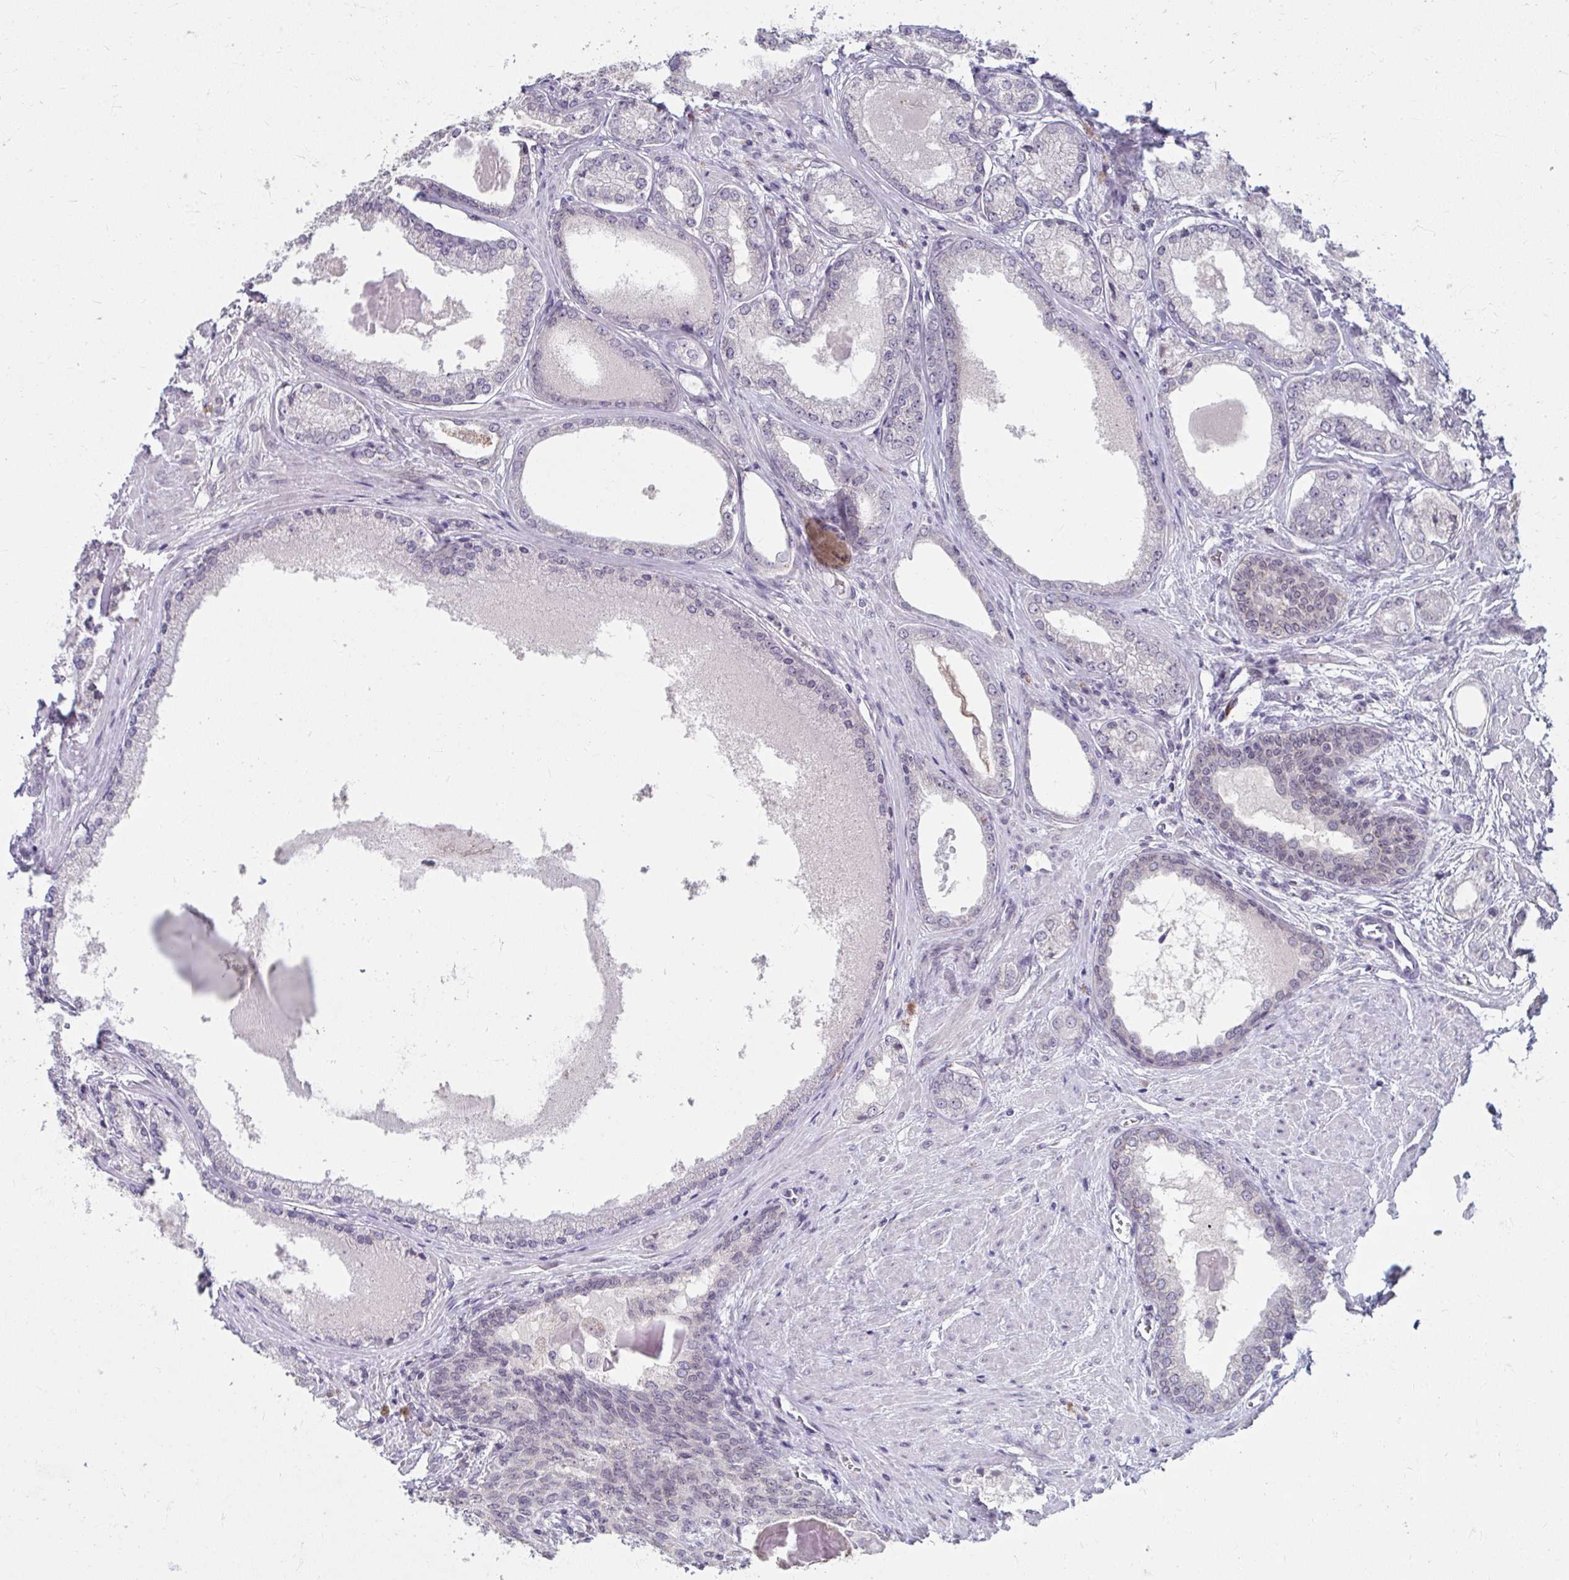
{"staining": {"intensity": "negative", "quantity": "none", "location": "none"}, "tissue": "prostate cancer", "cell_type": "Tumor cells", "image_type": "cancer", "snomed": [{"axis": "morphology", "description": "Adenocarcinoma, NOS"}, {"axis": "morphology", "description": "Adenocarcinoma, Low grade"}, {"axis": "topography", "description": "Prostate"}], "caption": "High power microscopy histopathology image of an immunohistochemistry image of prostate cancer, revealing no significant expression in tumor cells.", "gene": "NUP133", "patient": {"sex": "male", "age": 68}}